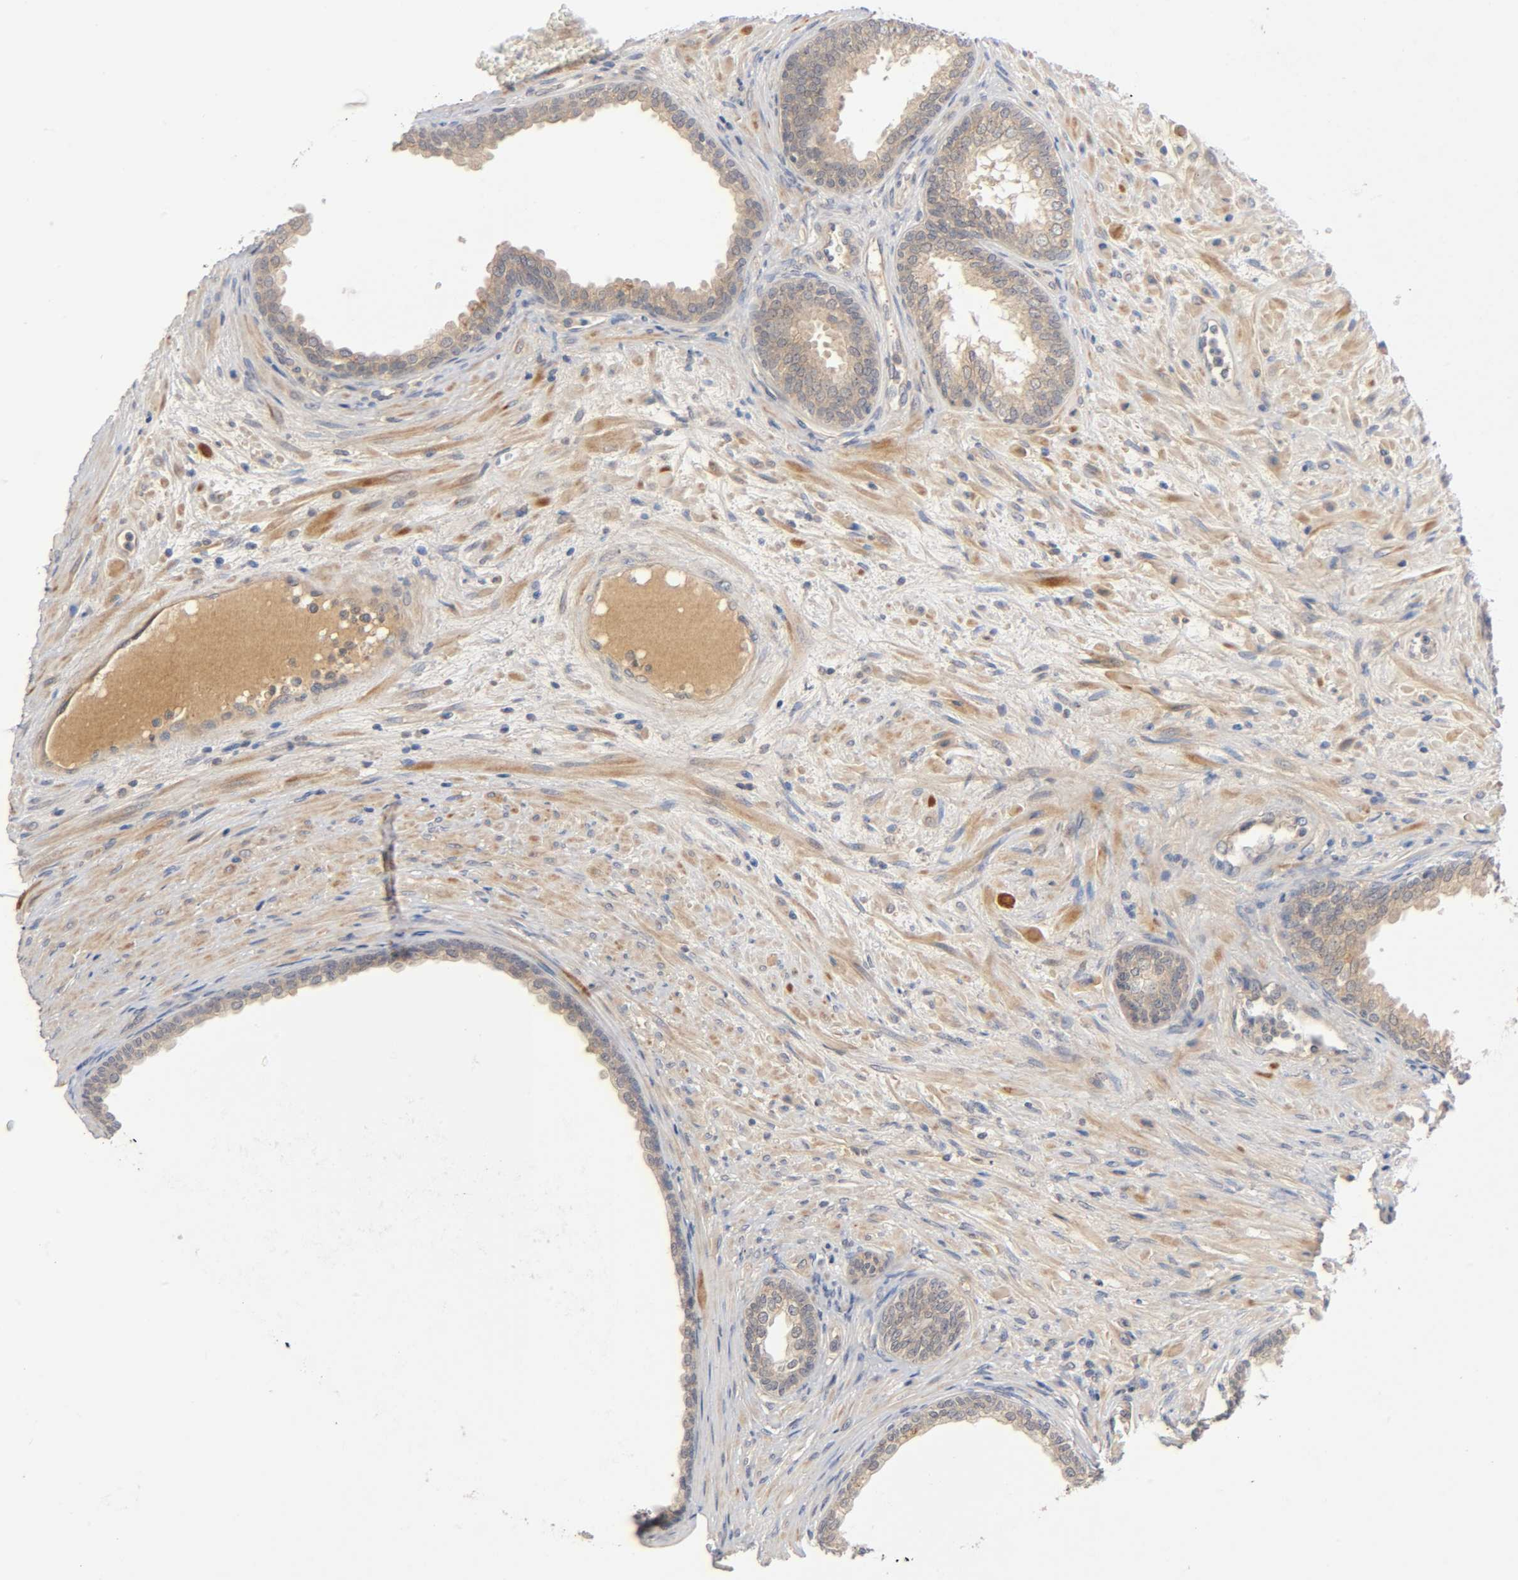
{"staining": {"intensity": "moderate", "quantity": ">75%", "location": "cytoplasmic/membranous"}, "tissue": "prostate", "cell_type": "Glandular cells", "image_type": "normal", "snomed": [{"axis": "morphology", "description": "Normal tissue, NOS"}, {"axis": "topography", "description": "Prostate"}], "caption": "Immunohistochemistry image of normal prostate: prostate stained using immunohistochemistry (IHC) demonstrates medium levels of moderate protein expression localized specifically in the cytoplasmic/membranous of glandular cells, appearing as a cytoplasmic/membranous brown color.", "gene": "CPB2", "patient": {"sex": "male", "age": 76}}